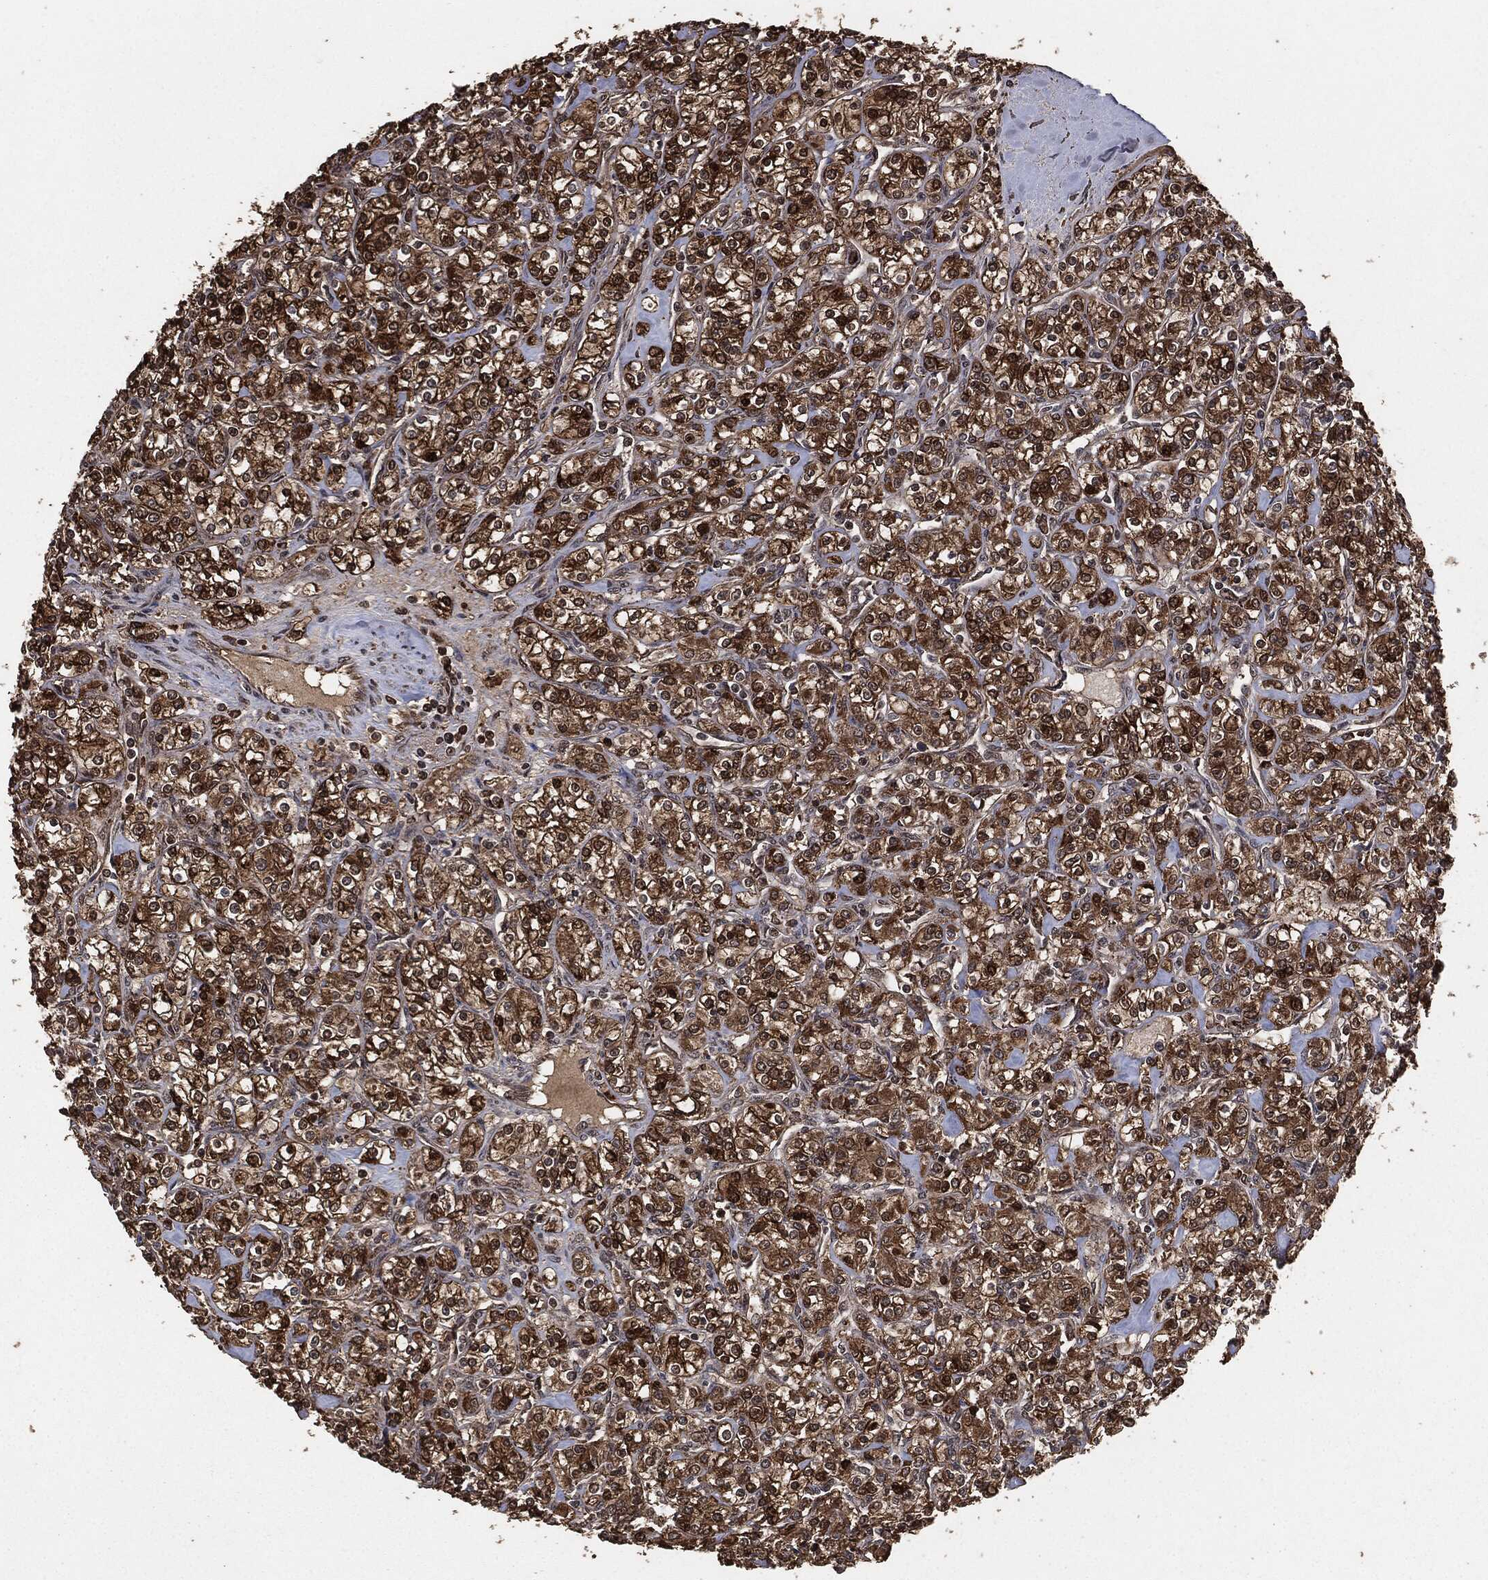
{"staining": {"intensity": "strong", "quantity": "25%-75%", "location": "cytoplasmic/membranous"}, "tissue": "renal cancer", "cell_type": "Tumor cells", "image_type": "cancer", "snomed": [{"axis": "morphology", "description": "Adenocarcinoma, NOS"}, {"axis": "topography", "description": "Kidney"}], "caption": "IHC image of neoplastic tissue: renal adenocarcinoma stained using immunohistochemistry shows high levels of strong protein expression localized specifically in the cytoplasmic/membranous of tumor cells, appearing as a cytoplasmic/membranous brown color.", "gene": "EGFR", "patient": {"sex": "male", "age": 77}}